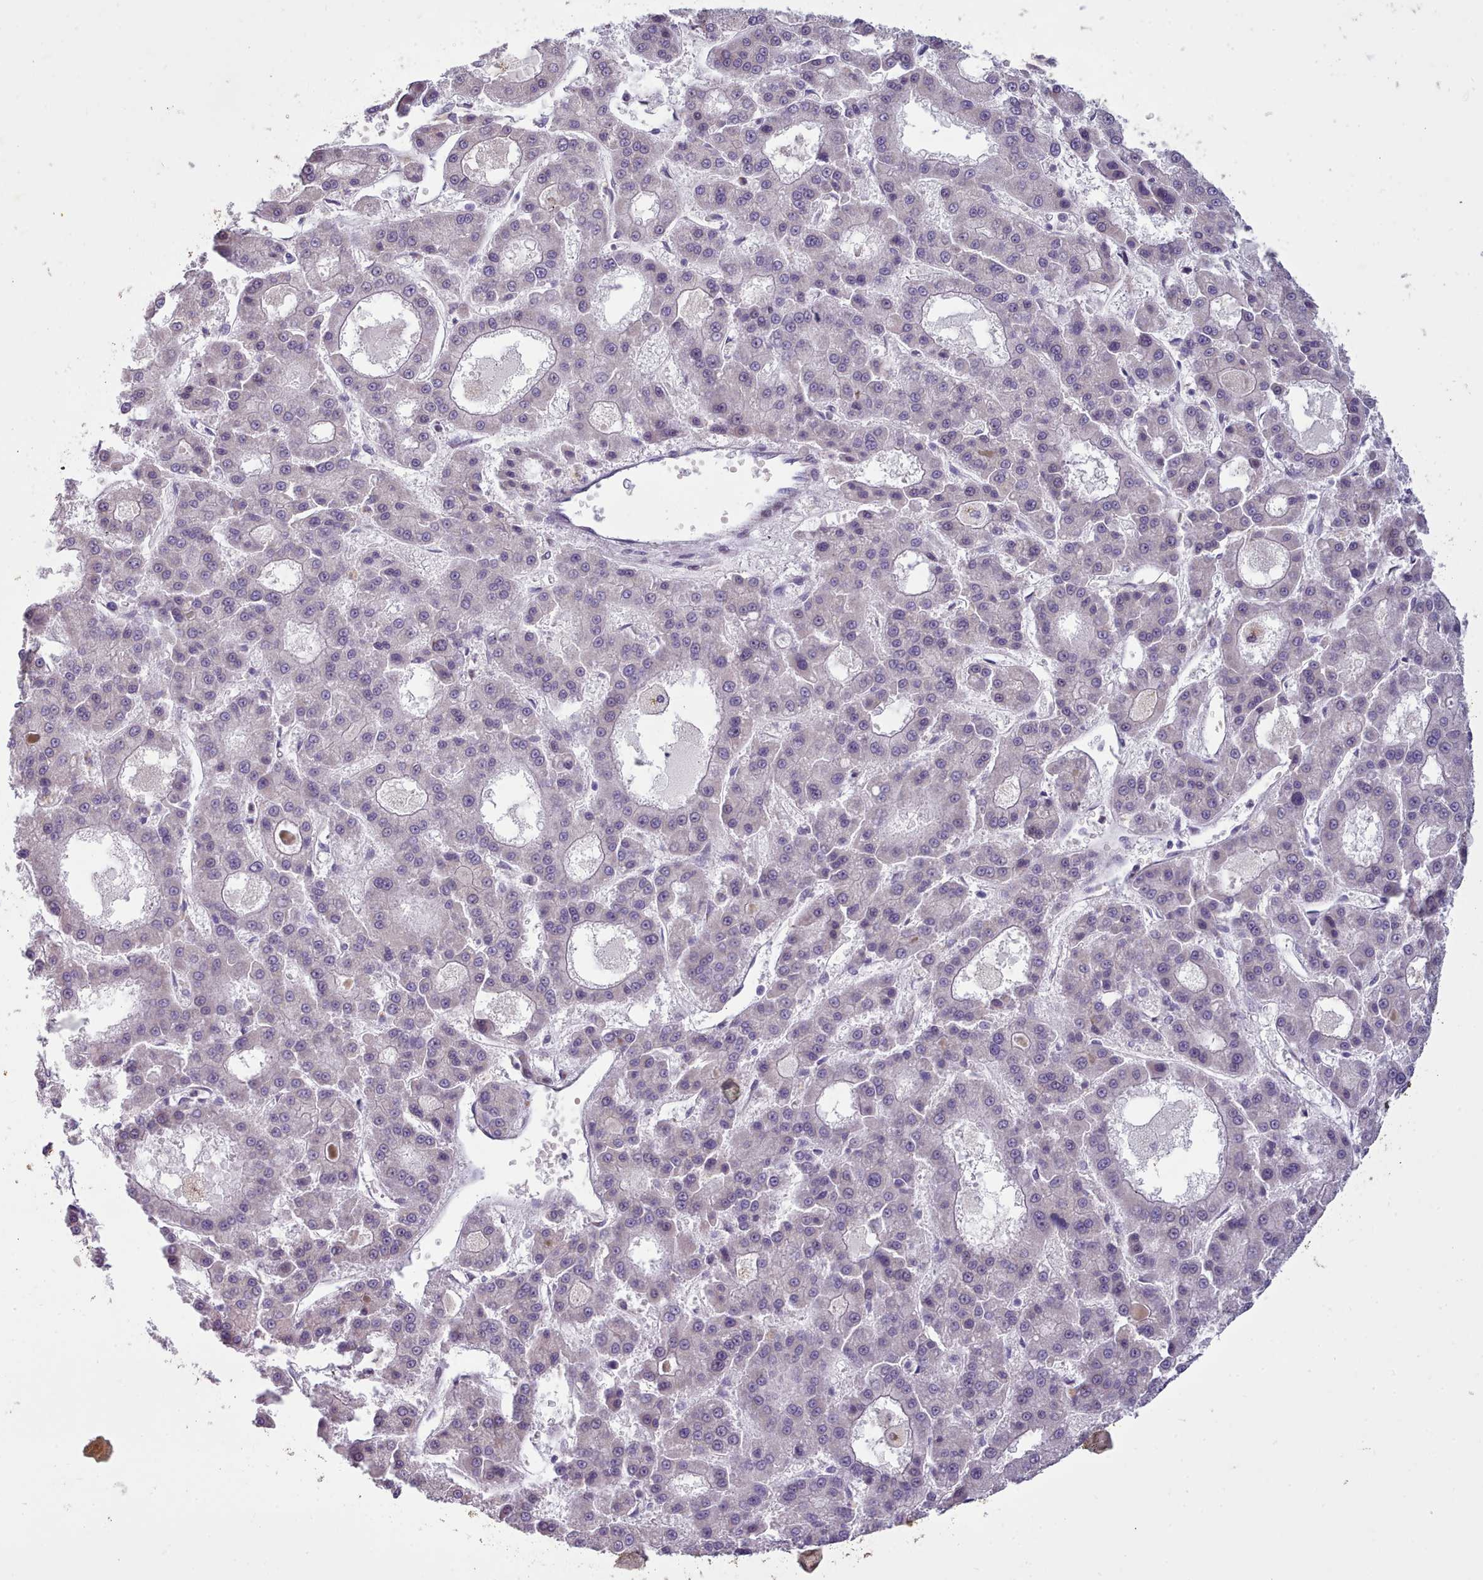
{"staining": {"intensity": "negative", "quantity": "none", "location": "none"}, "tissue": "liver cancer", "cell_type": "Tumor cells", "image_type": "cancer", "snomed": [{"axis": "morphology", "description": "Carcinoma, Hepatocellular, NOS"}, {"axis": "topography", "description": "Liver"}], "caption": "Human liver hepatocellular carcinoma stained for a protein using immunohistochemistry exhibits no staining in tumor cells.", "gene": "SLC52A3", "patient": {"sex": "male", "age": 70}}